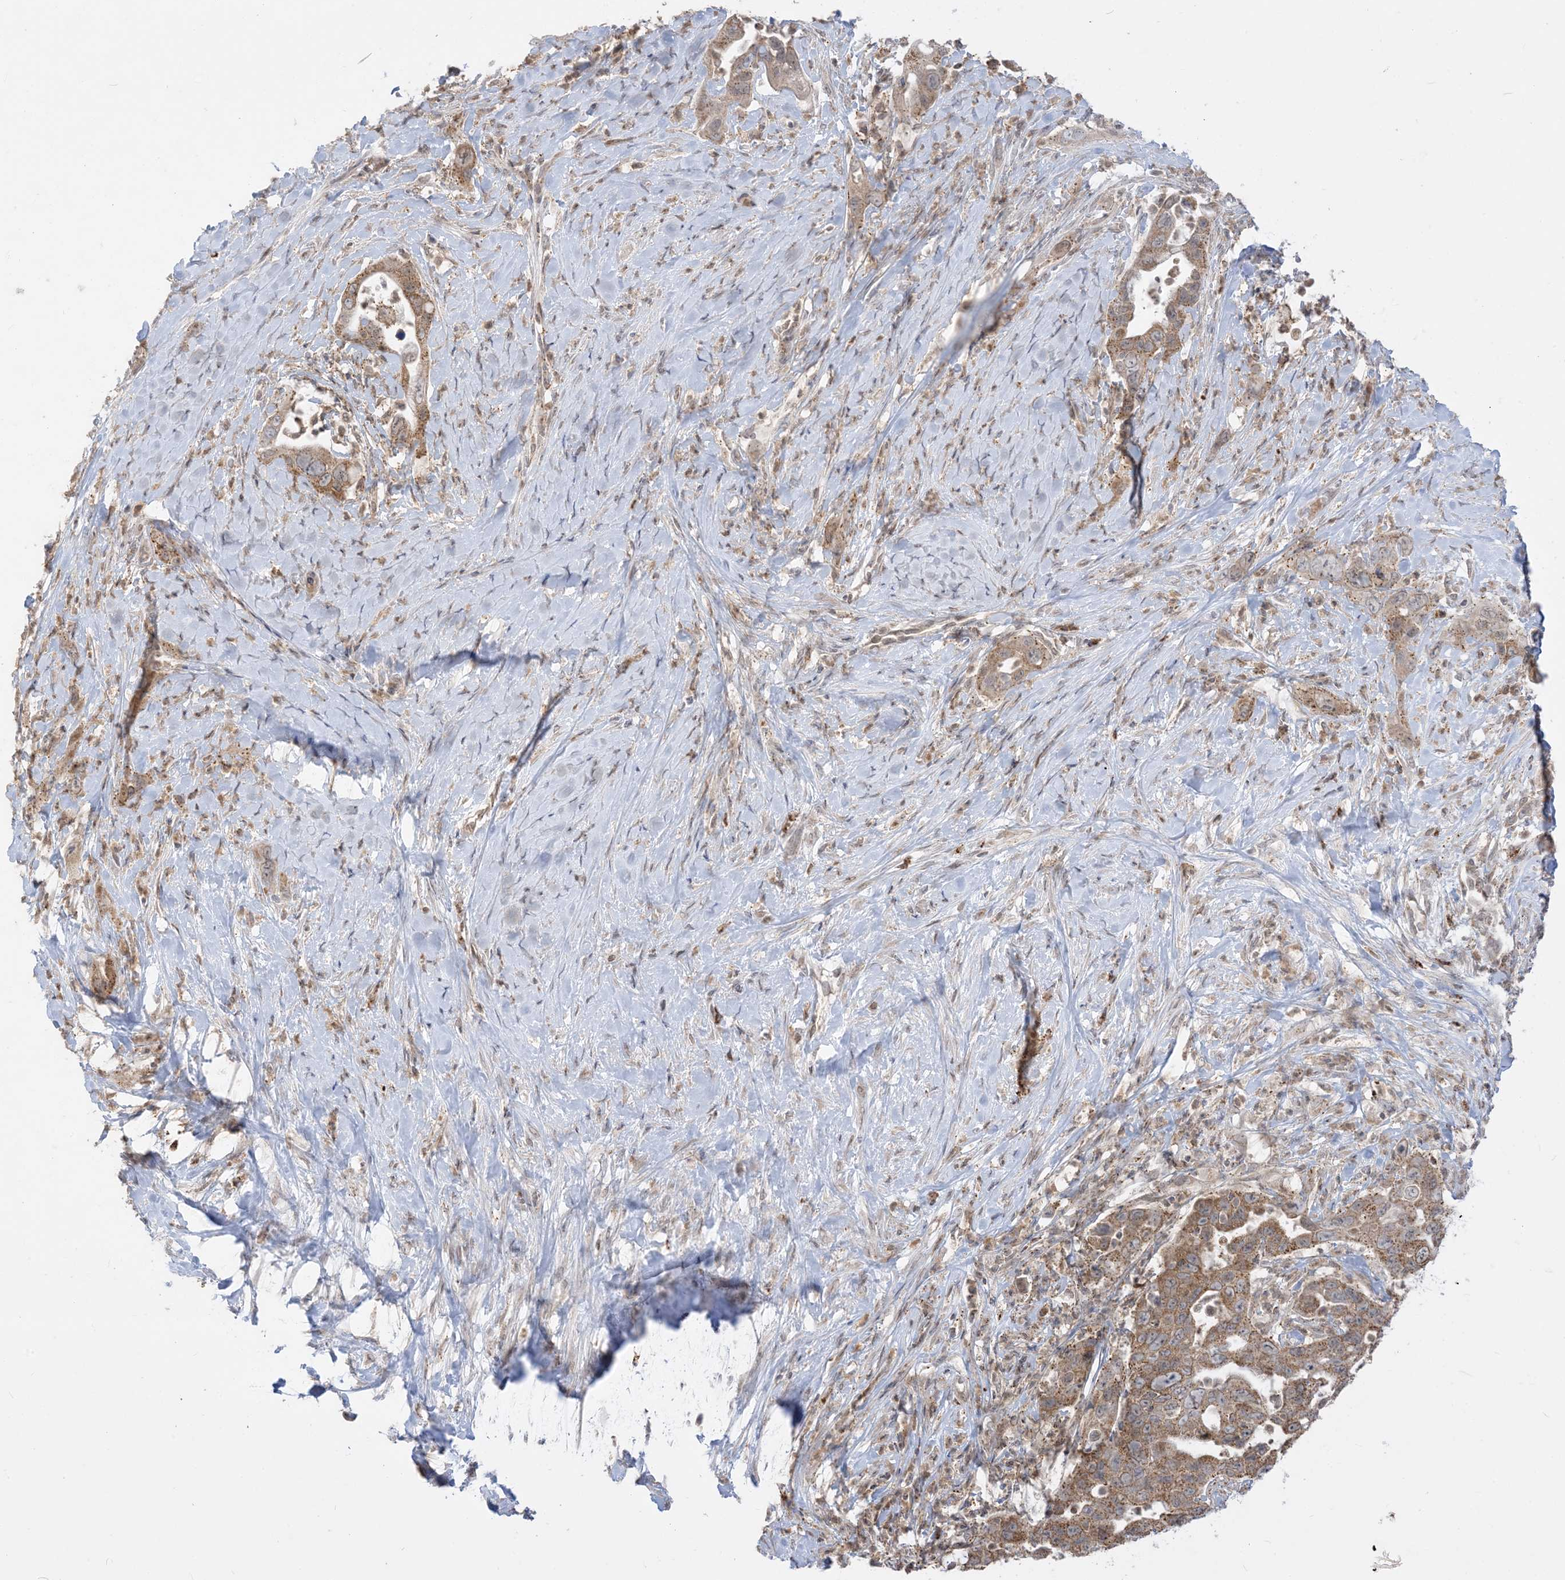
{"staining": {"intensity": "moderate", "quantity": ">75%", "location": "cytoplasmic/membranous"}, "tissue": "pancreatic cancer", "cell_type": "Tumor cells", "image_type": "cancer", "snomed": [{"axis": "morphology", "description": "Adenocarcinoma, NOS"}, {"axis": "topography", "description": "Pancreas"}], "caption": "Immunohistochemical staining of human pancreatic cancer (adenocarcinoma) exhibits medium levels of moderate cytoplasmic/membranous protein staining in approximately >75% of tumor cells. The staining is performed using DAB brown chromogen to label protein expression. The nuclei are counter-stained blue using hematoxylin.", "gene": "KANSL3", "patient": {"sex": "female", "age": 71}}